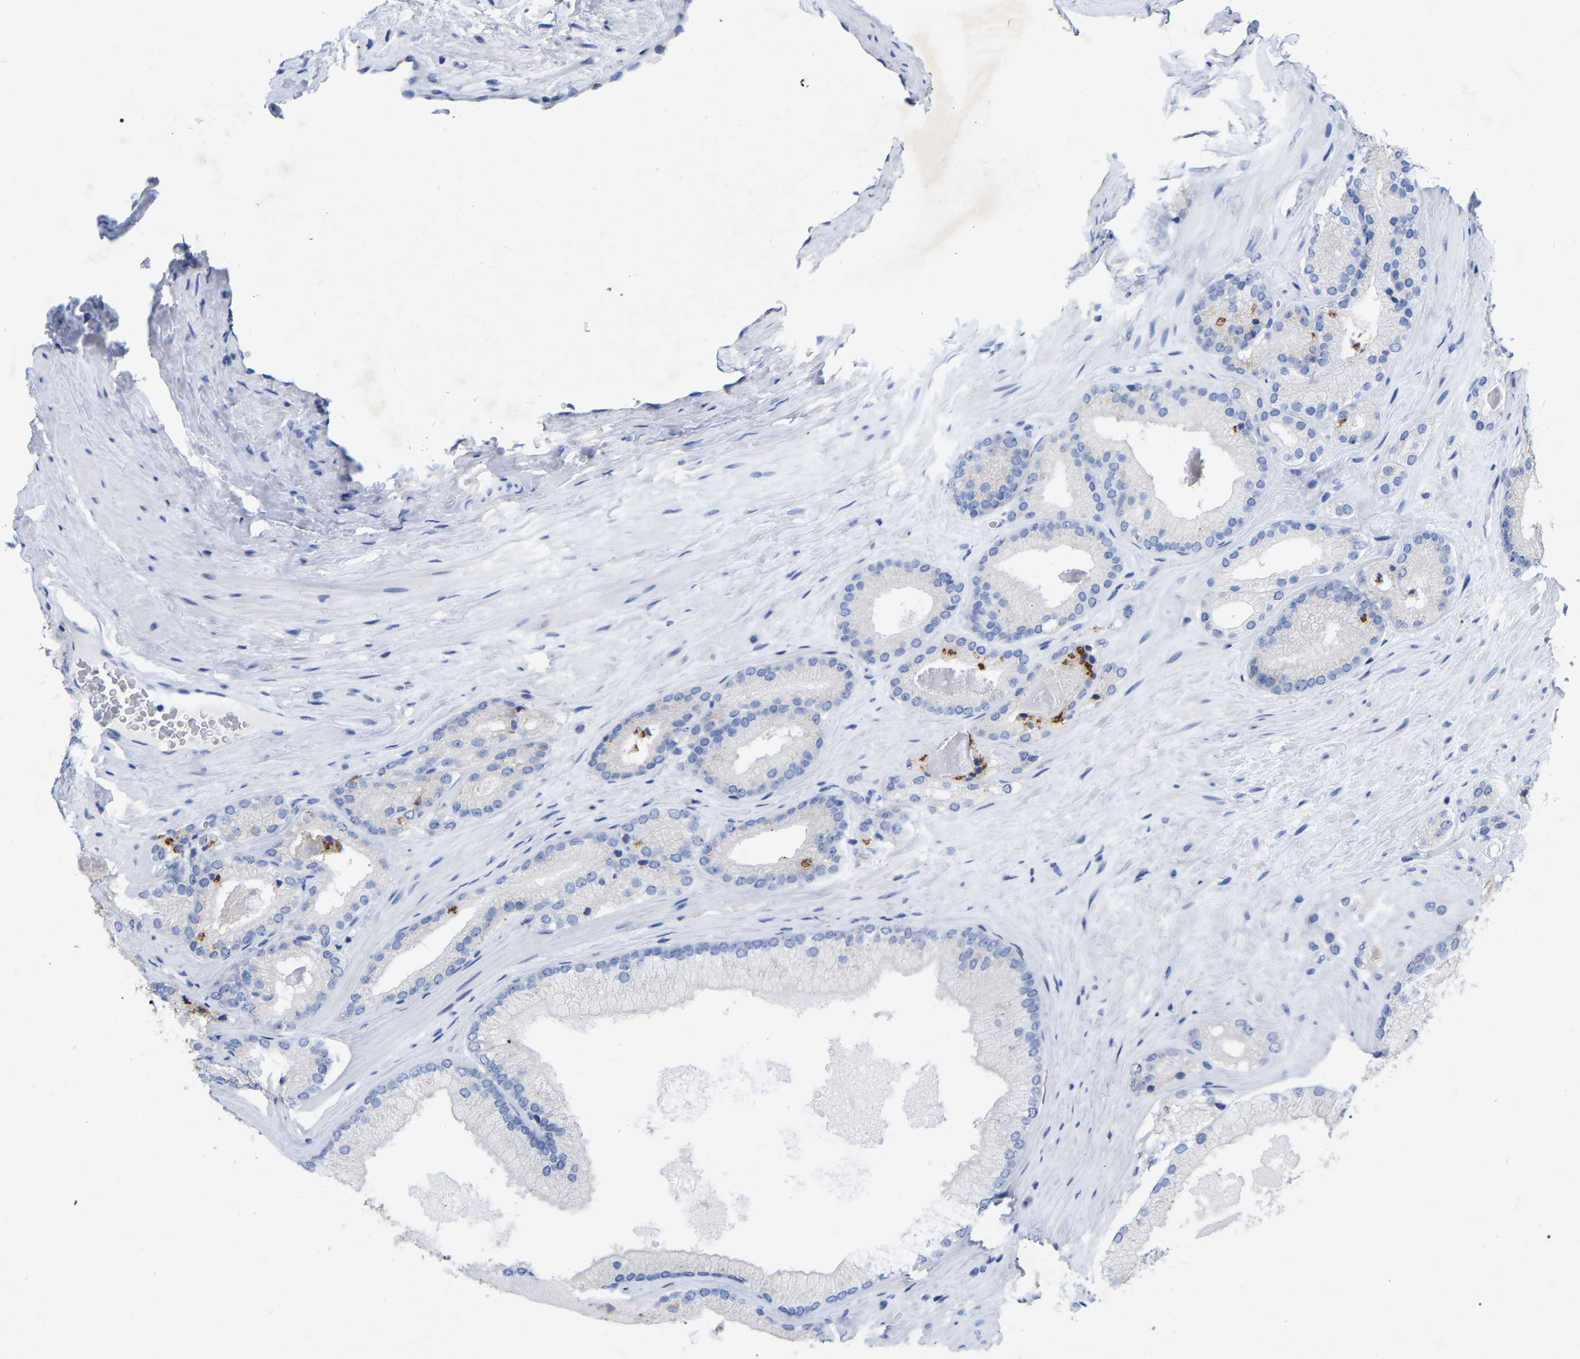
{"staining": {"intensity": "negative", "quantity": "none", "location": "none"}, "tissue": "prostate cancer", "cell_type": "Tumor cells", "image_type": "cancer", "snomed": [{"axis": "morphology", "description": "Adenocarcinoma, Low grade"}, {"axis": "topography", "description": "Prostate"}], "caption": "High power microscopy photomicrograph of an immunohistochemistry micrograph of prostate adenocarcinoma (low-grade), revealing no significant positivity in tumor cells.", "gene": "STRIP2", "patient": {"sex": "male", "age": 65}}